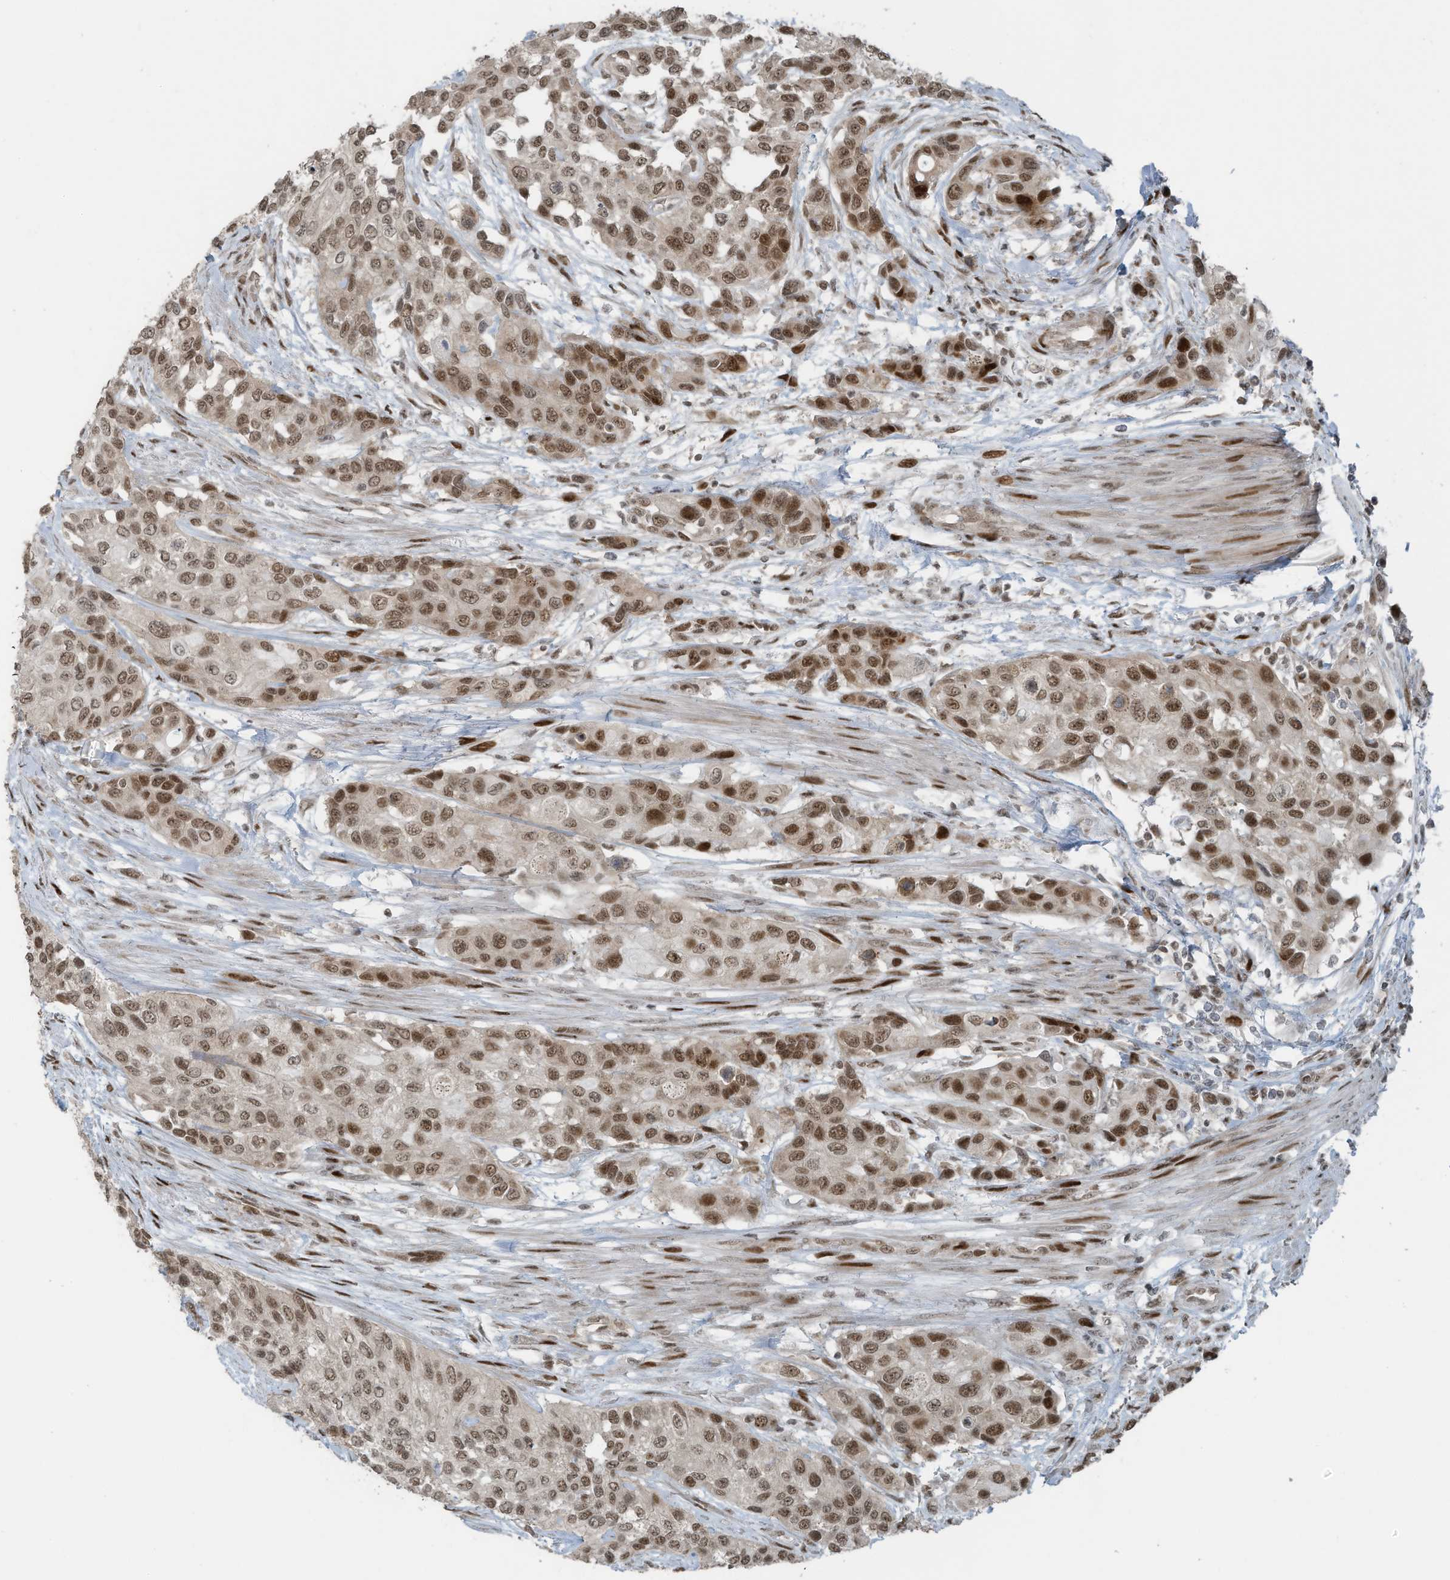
{"staining": {"intensity": "moderate", "quantity": ">75%", "location": "nuclear"}, "tissue": "urothelial cancer", "cell_type": "Tumor cells", "image_type": "cancer", "snomed": [{"axis": "morphology", "description": "Normal tissue, NOS"}, {"axis": "morphology", "description": "Urothelial carcinoma, High grade"}, {"axis": "topography", "description": "Vascular tissue"}, {"axis": "topography", "description": "Urinary bladder"}], "caption": "Immunohistochemical staining of human high-grade urothelial carcinoma displays moderate nuclear protein positivity in approximately >75% of tumor cells. The staining was performed using DAB (3,3'-diaminobenzidine) to visualize the protein expression in brown, while the nuclei were stained in blue with hematoxylin (Magnification: 20x).", "gene": "PCNP", "patient": {"sex": "female", "age": 56}}